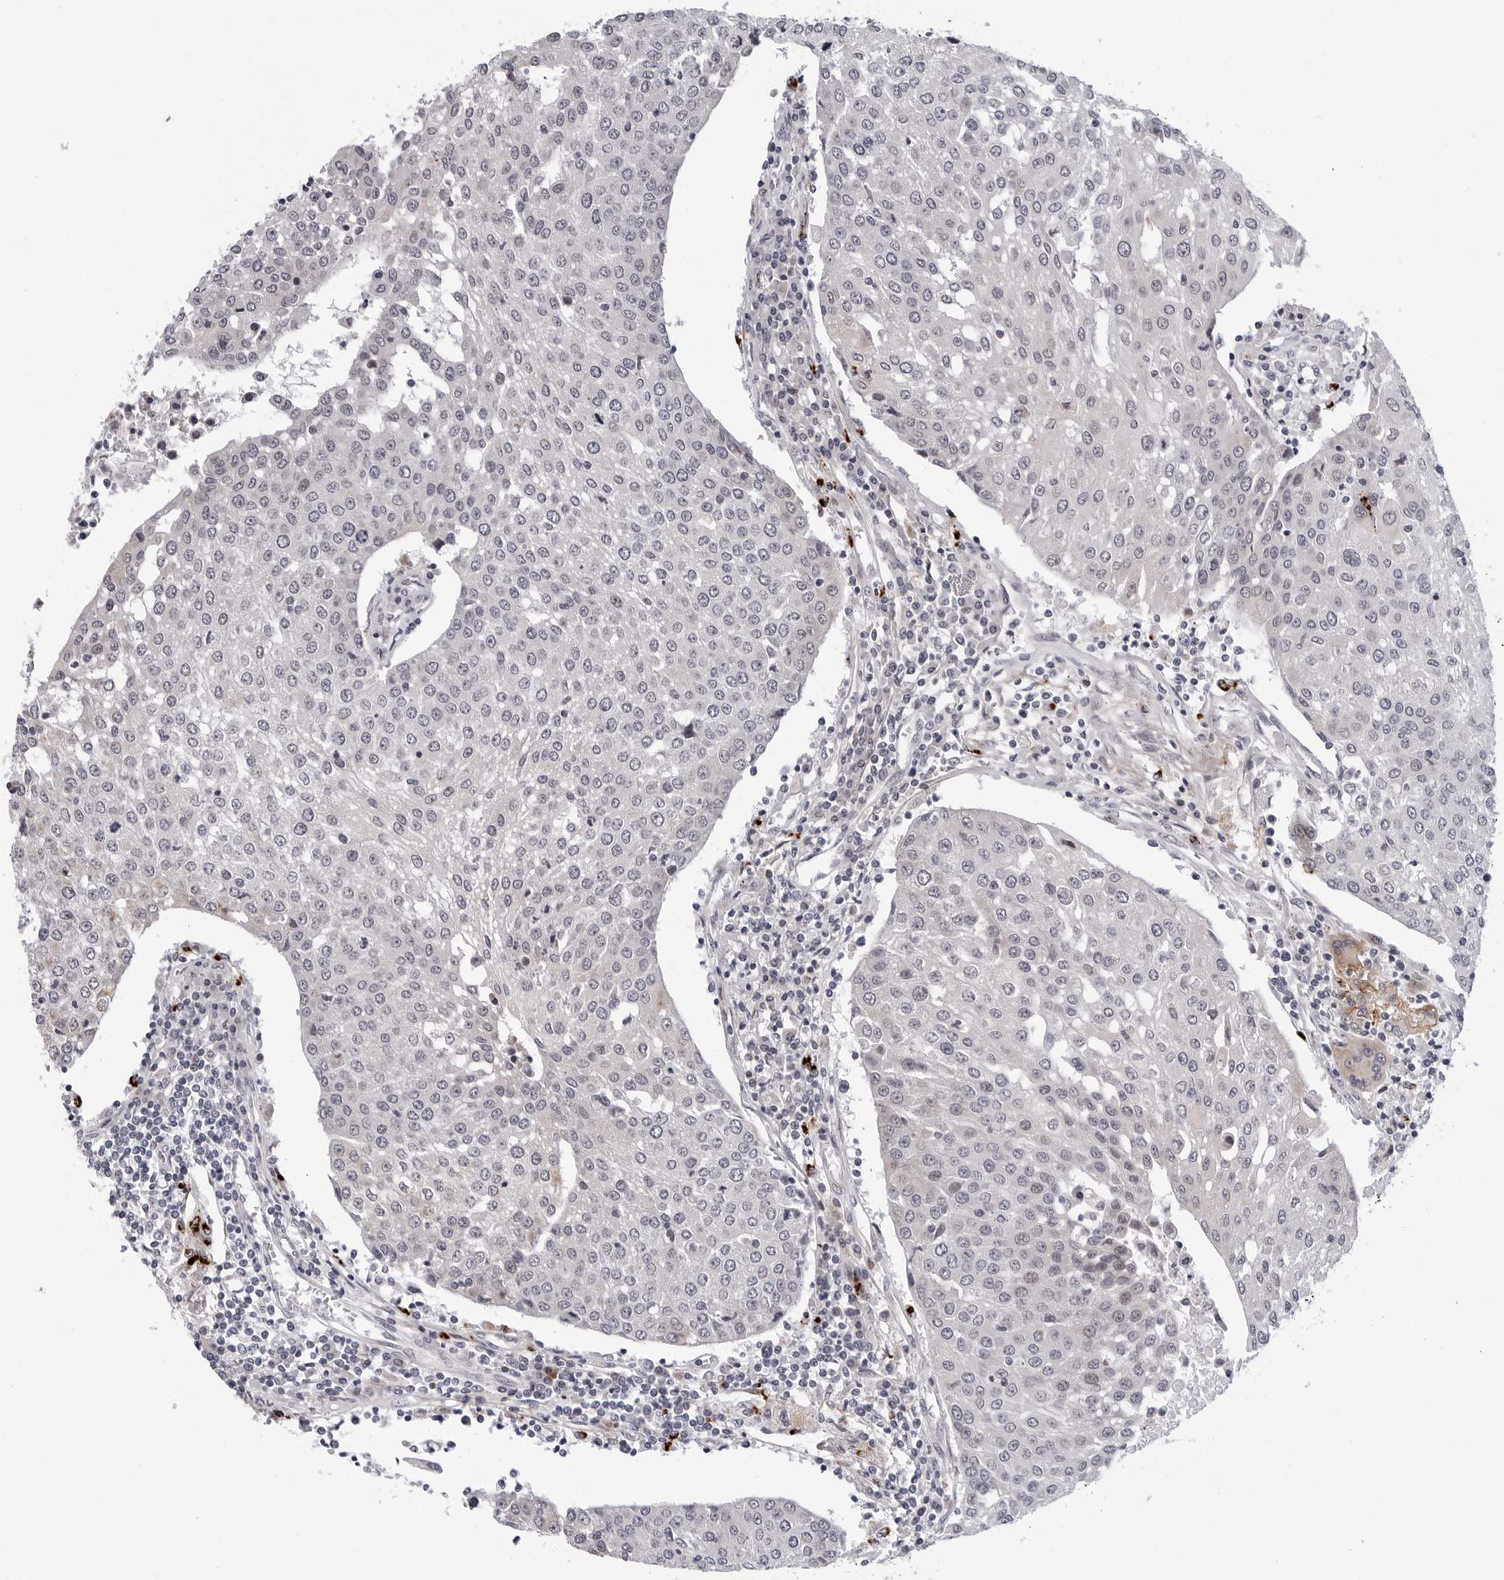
{"staining": {"intensity": "negative", "quantity": "none", "location": "none"}, "tissue": "urothelial cancer", "cell_type": "Tumor cells", "image_type": "cancer", "snomed": [{"axis": "morphology", "description": "Urothelial carcinoma, High grade"}, {"axis": "topography", "description": "Urinary bladder"}], "caption": "This is a photomicrograph of immunohistochemistry (IHC) staining of high-grade urothelial carcinoma, which shows no staining in tumor cells.", "gene": "KIAA1614", "patient": {"sex": "female", "age": 85}}